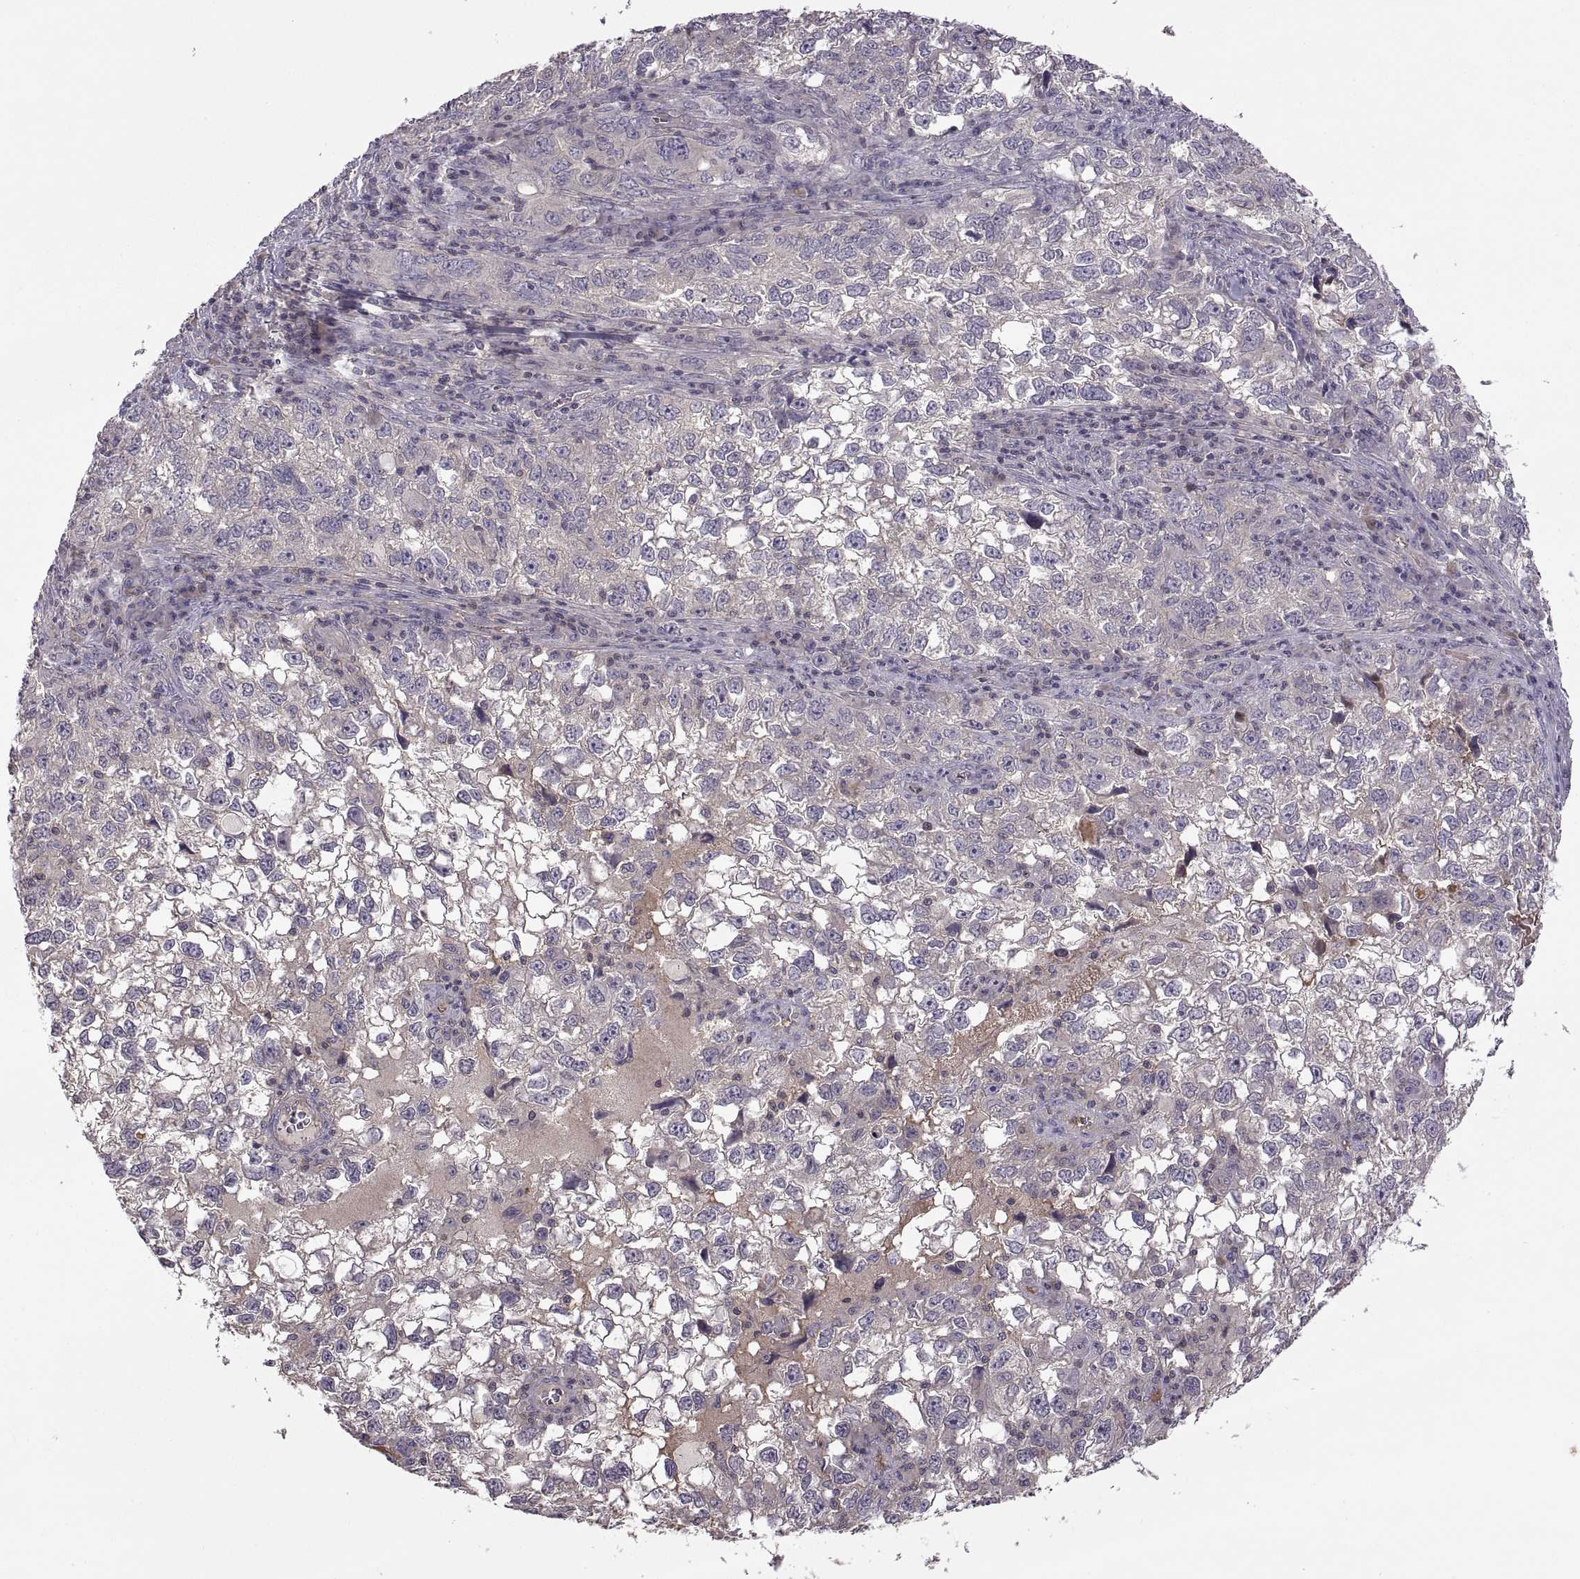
{"staining": {"intensity": "negative", "quantity": "none", "location": "none"}, "tissue": "cervical cancer", "cell_type": "Tumor cells", "image_type": "cancer", "snomed": [{"axis": "morphology", "description": "Squamous cell carcinoma, NOS"}, {"axis": "topography", "description": "Cervix"}], "caption": "An immunohistochemistry image of cervical cancer (squamous cell carcinoma) is shown. There is no staining in tumor cells of cervical cancer (squamous cell carcinoma).", "gene": "NMNAT2", "patient": {"sex": "female", "age": 55}}